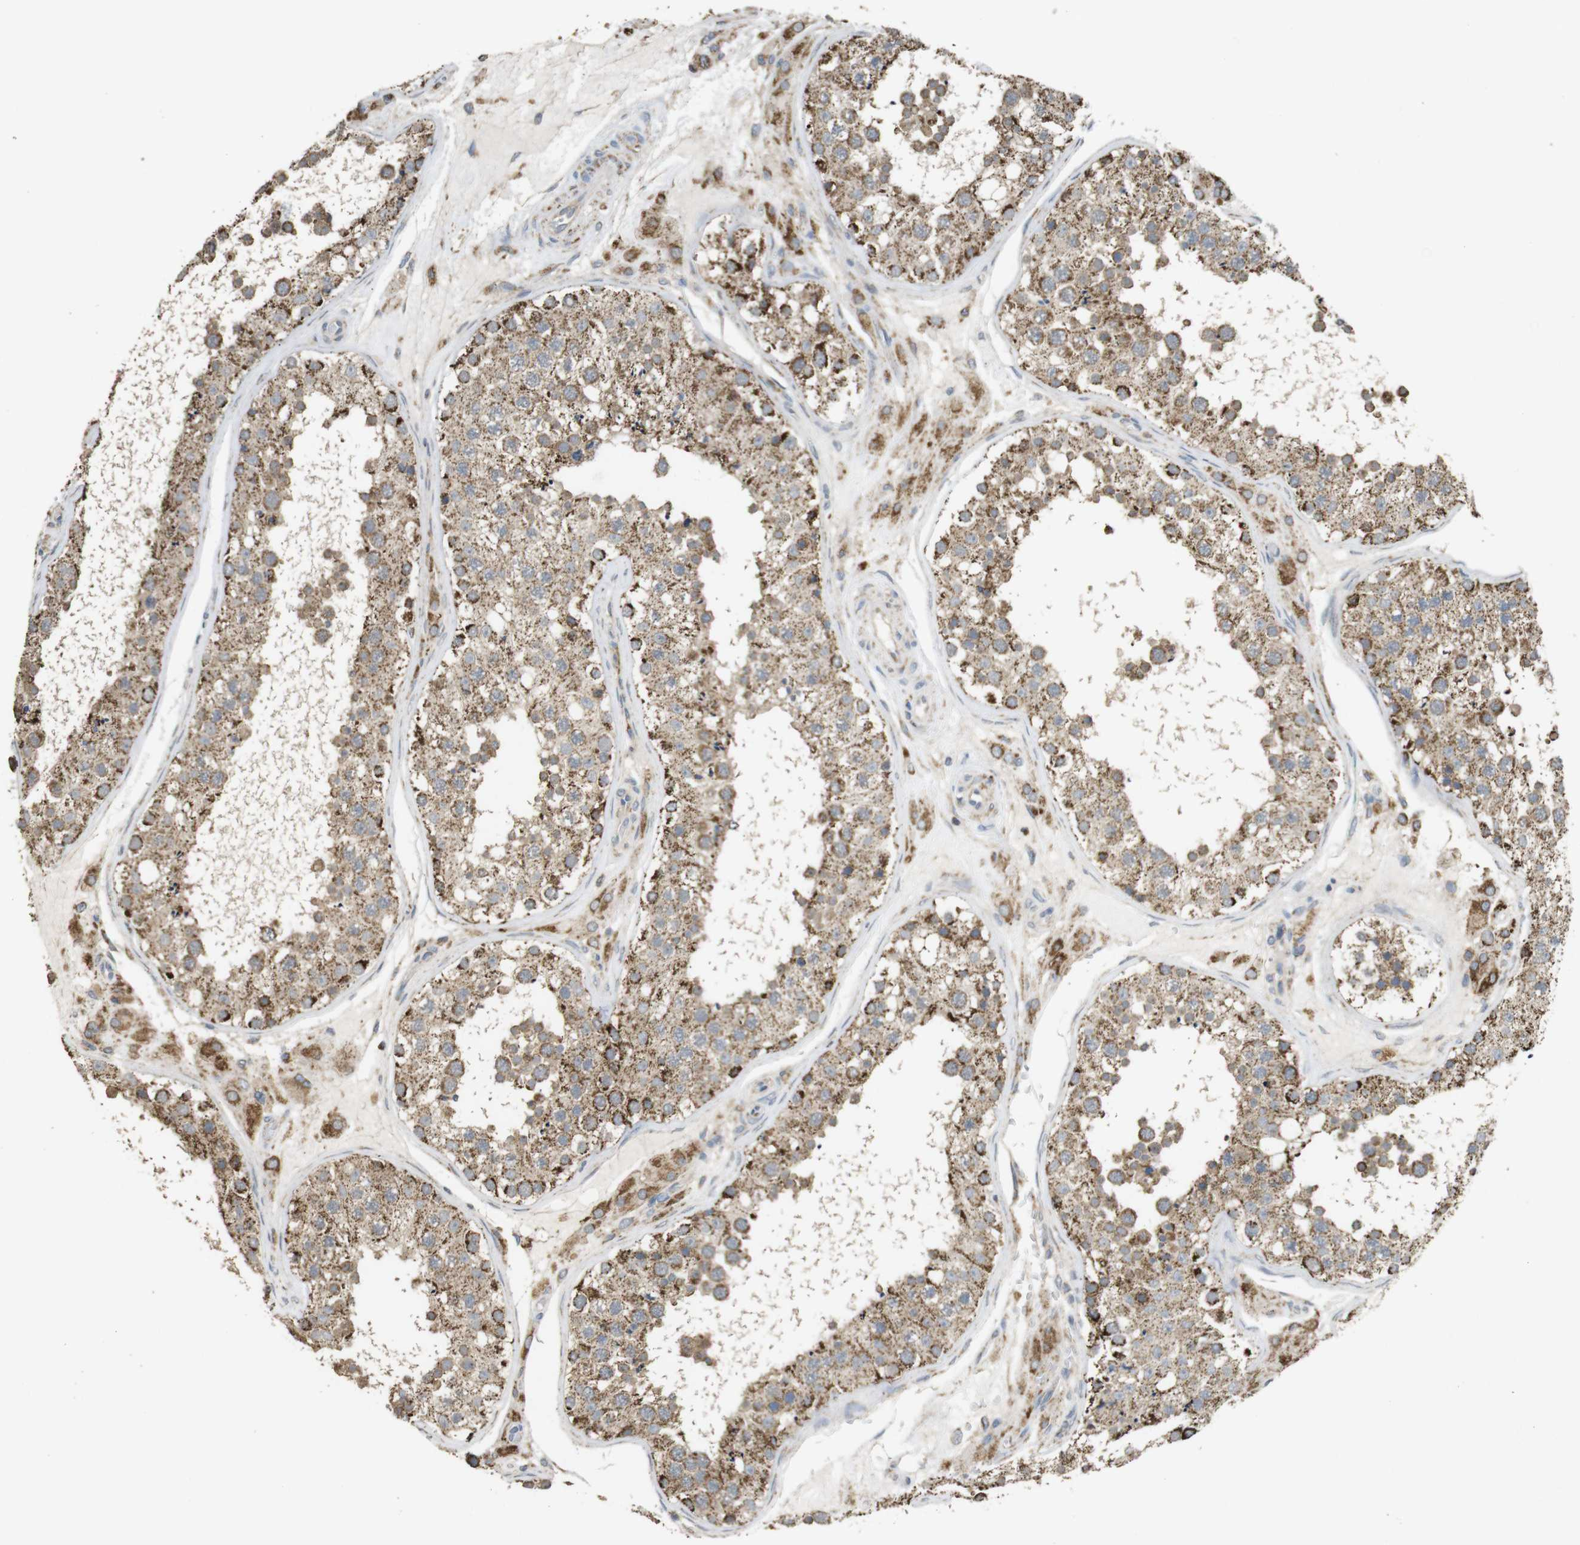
{"staining": {"intensity": "moderate", "quantity": ">75%", "location": "cytoplasmic/membranous"}, "tissue": "testis", "cell_type": "Cells in seminiferous ducts", "image_type": "normal", "snomed": [{"axis": "morphology", "description": "Normal tissue, NOS"}, {"axis": "topography", "description": "Testis"}], "caption": "Immunohistochemical staining of benign testis displays moderate cytoplasmic/membranous protein positivity in about >75% of cells in seminiferous ducts. (DAB (3,3'-diaminobenzidine) = brown stain, brightfield microscopy at high magnification).", "gene": "CALHM2", "patient": {"sex": "male", "age": 26}}